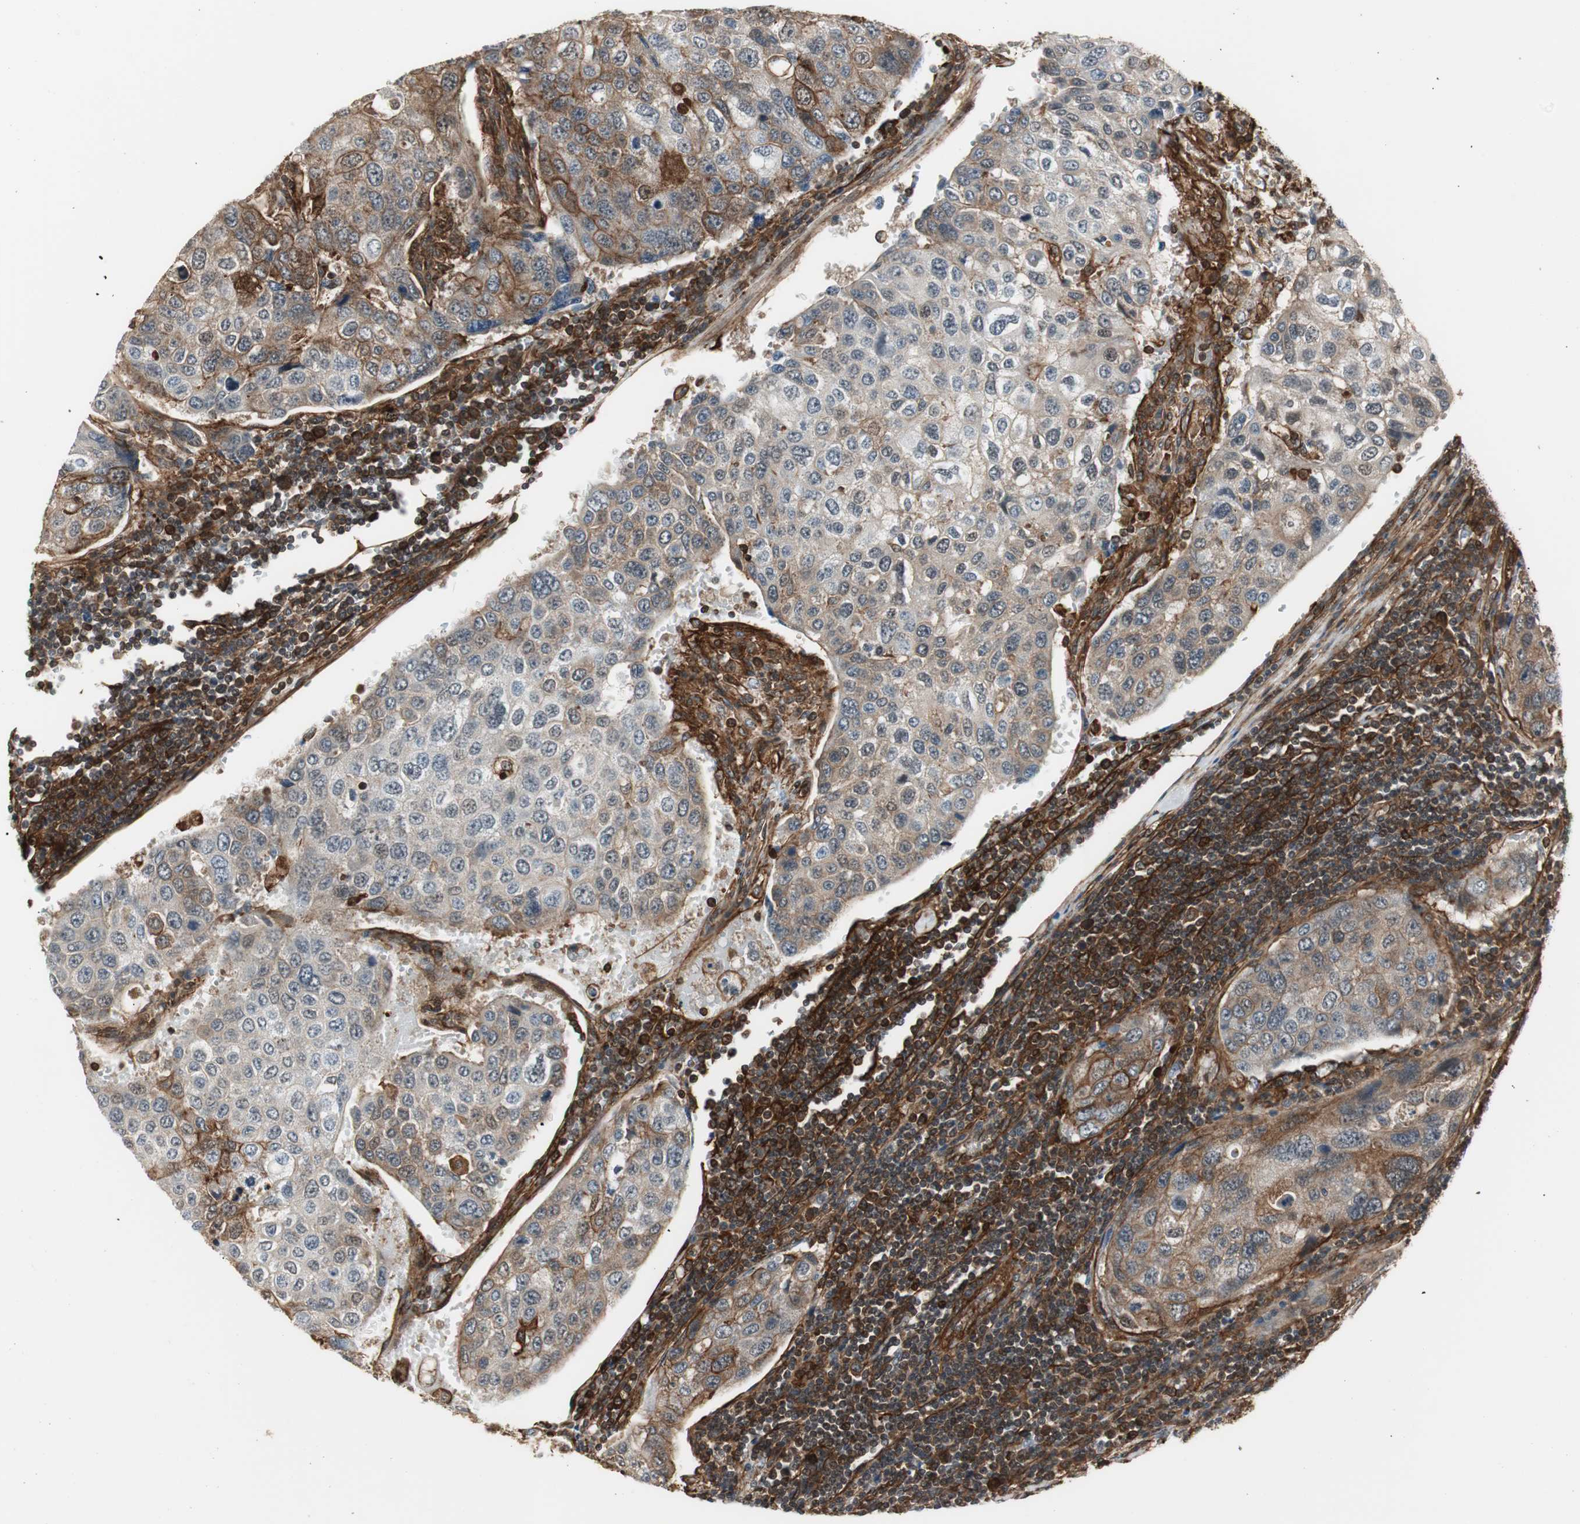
{"staining": {"intensity": "moderate", "quantity": ">75%", "location": "cytoplasmic/membranous"}, "tissue": "urothelial cancer", "cell_type": "Tumor cells", "image_type": "cancer", "snomed": [{"axis": "morphology", "description": "Urothelial carcinoma, High grade"}, {"axis": "topography", "description": "Lymph node"}, {"axis": "topography", "description": "Urinary bladder"}], "caption": "The image reveals immunohistochemical staining of urothelial cancer. There is moderate cytoplasmic/membranous expression is seen in about >75% of tumor cells.", "gene": "PTPN11", "patient": {"sex": "male", "age": 51}}